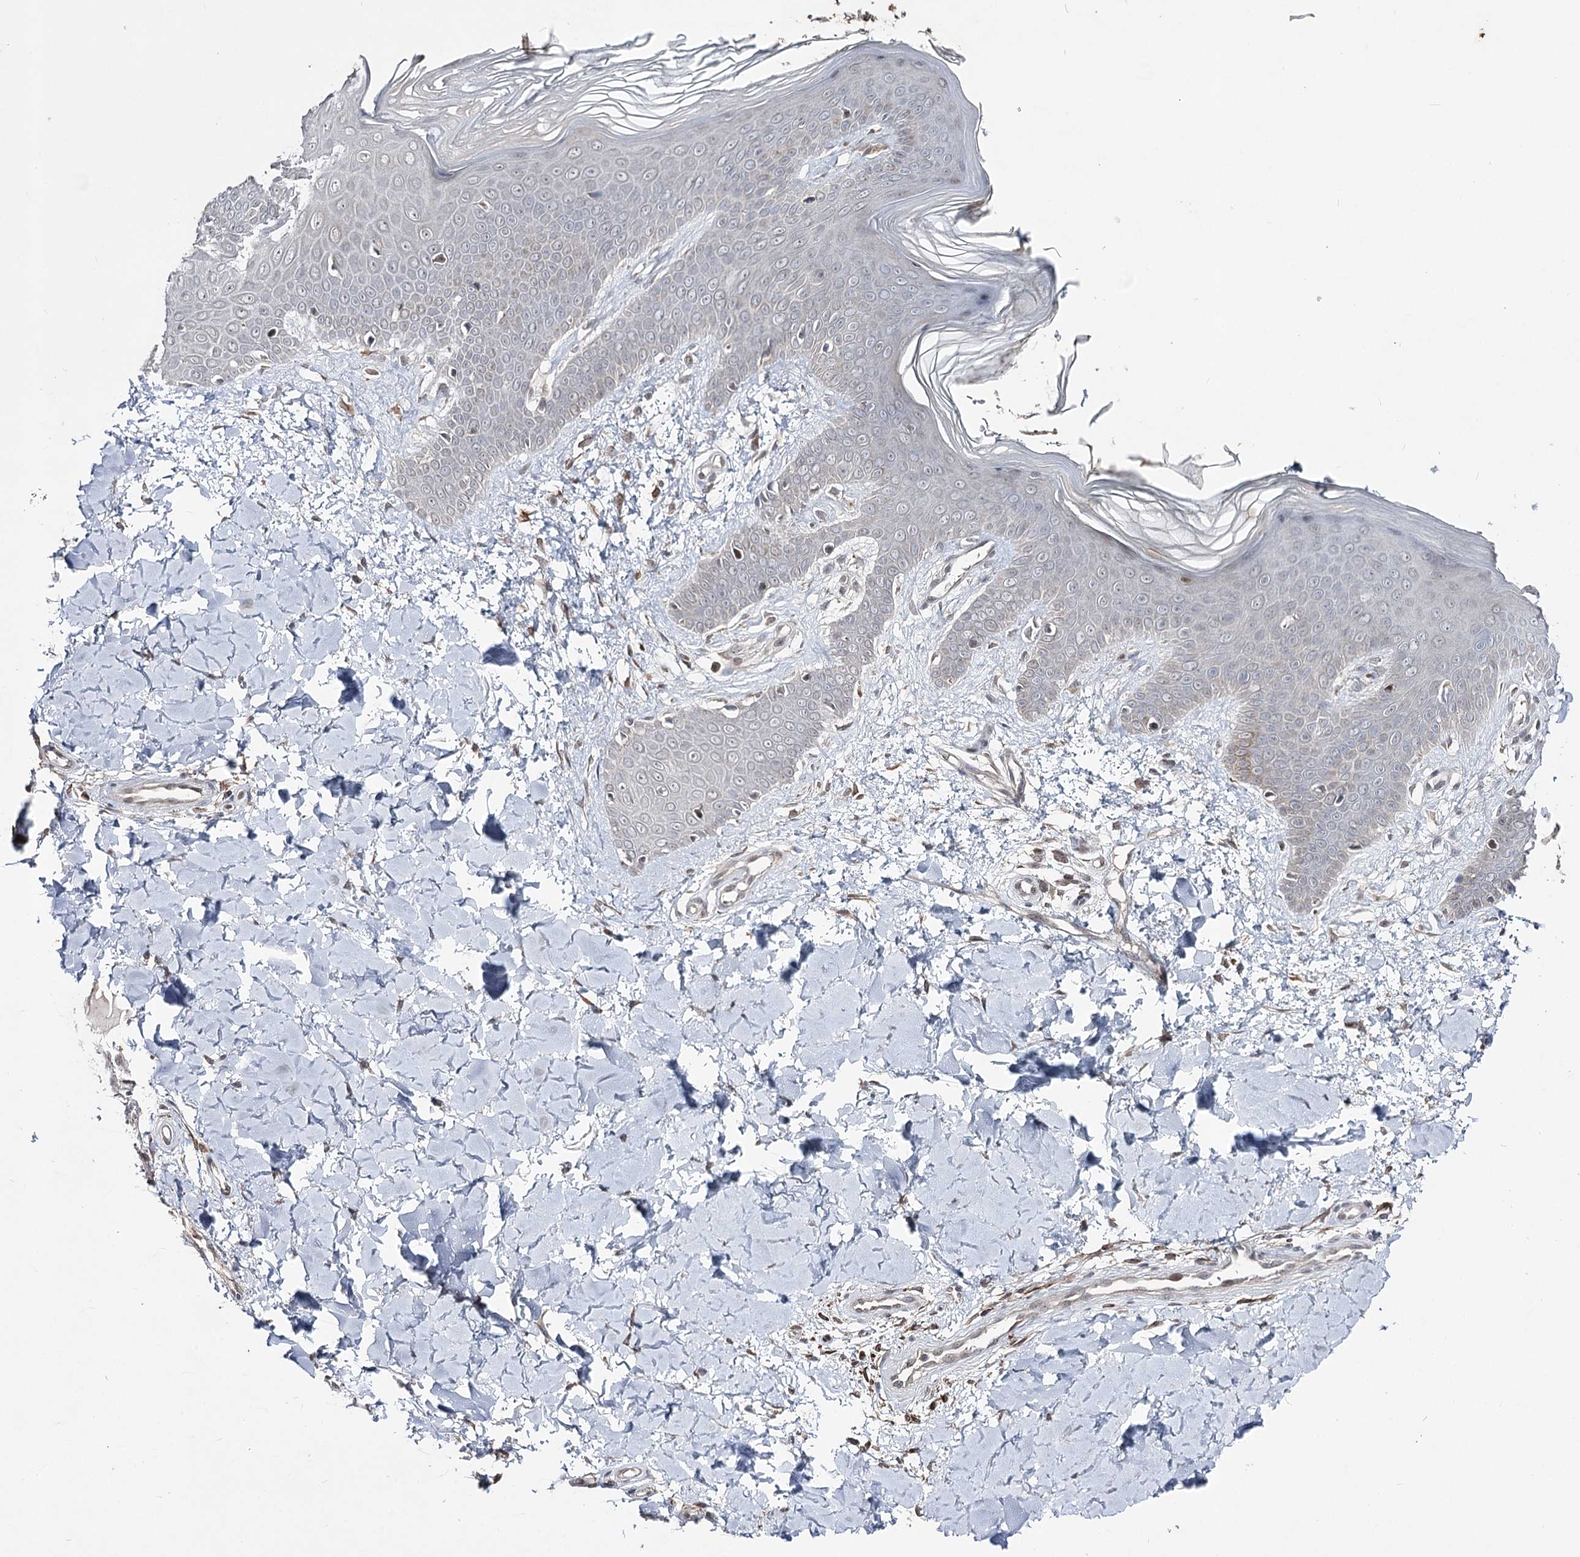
{"staining": {"intensity": "weak", "quantity": ">75%", "location": "cytoplasmic/membranous"}, "tissue": "skin", "cell_type": "Fibroblasts", "image_type": "normal", "snomed": [{"axis": "morphology", "description": "Normal tissue, NOS"}, {"axis": "topography", "description": "Skin"}], "caption": "Weak cytoplasmic/membranous protein expression is seen in approximately >75% of fibroblasts in skin. (IHC, brightfield microscopy, high magnification).", "gene": "HSD11B2", "patient": {"sex": "male", "age": 36}}